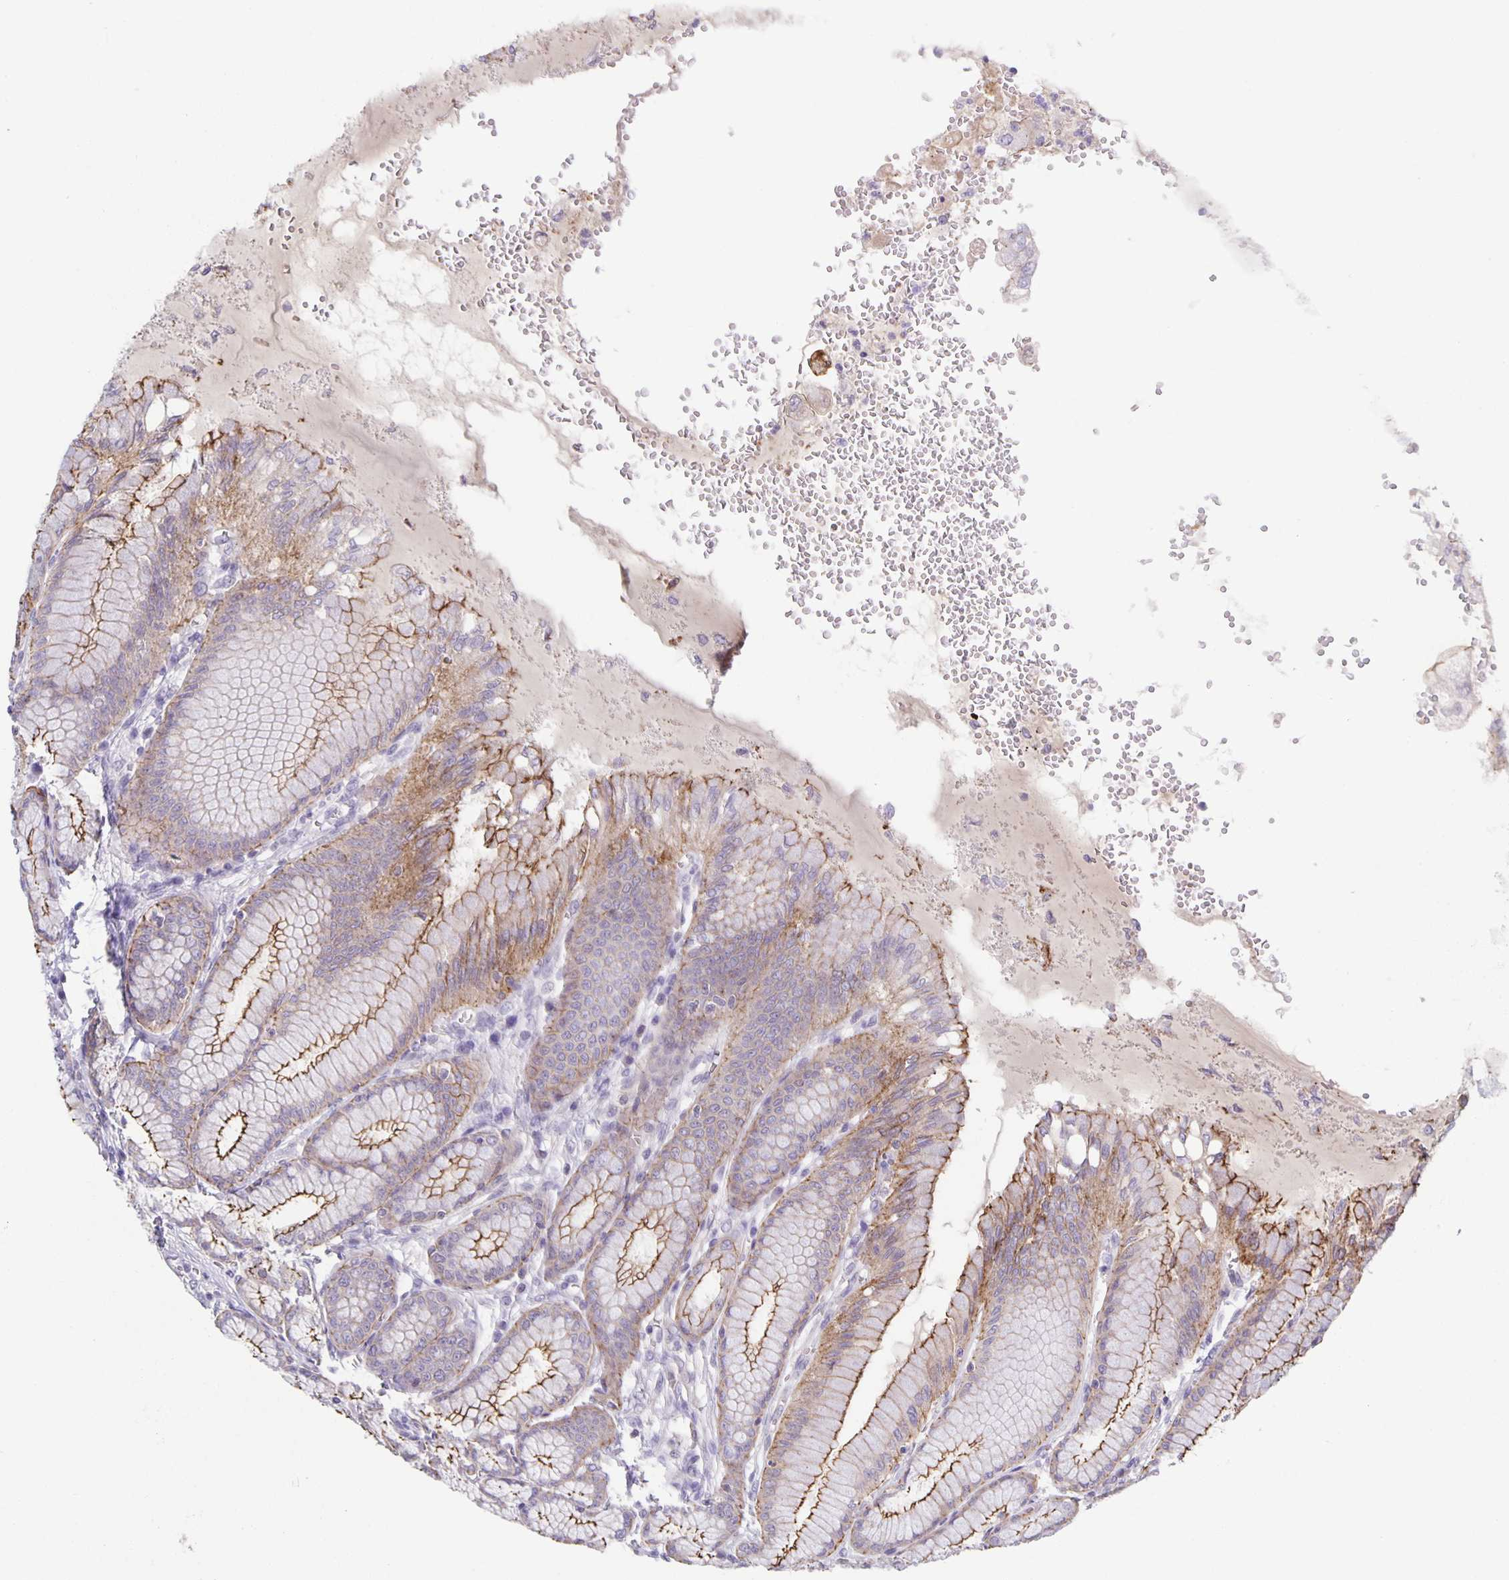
{"staining": {"intensity": "moderate", "quantity": "25%-75%", "location": "cytoplasmic/membranous"}, "tissue": "stomach", "cell_type": "Glandular cells", "image_type": "normal", "snomed": [{"axis": "morphology", "description": "Normal tissue, NOS"}, {"axis": "topography", "description": "Stomach"}, {"axis": "topography", "description": "Stomach, lower"}], "caption": "Protein staining demonstrates moderate cytoplasmic/membranous staining in approximately 25%-75% of glandular cells in benign stomach. (IHC, brightfield microscopy, high magnification).", "gene": "PTPN3", "patient": {"sex": "male", "age": 76}}